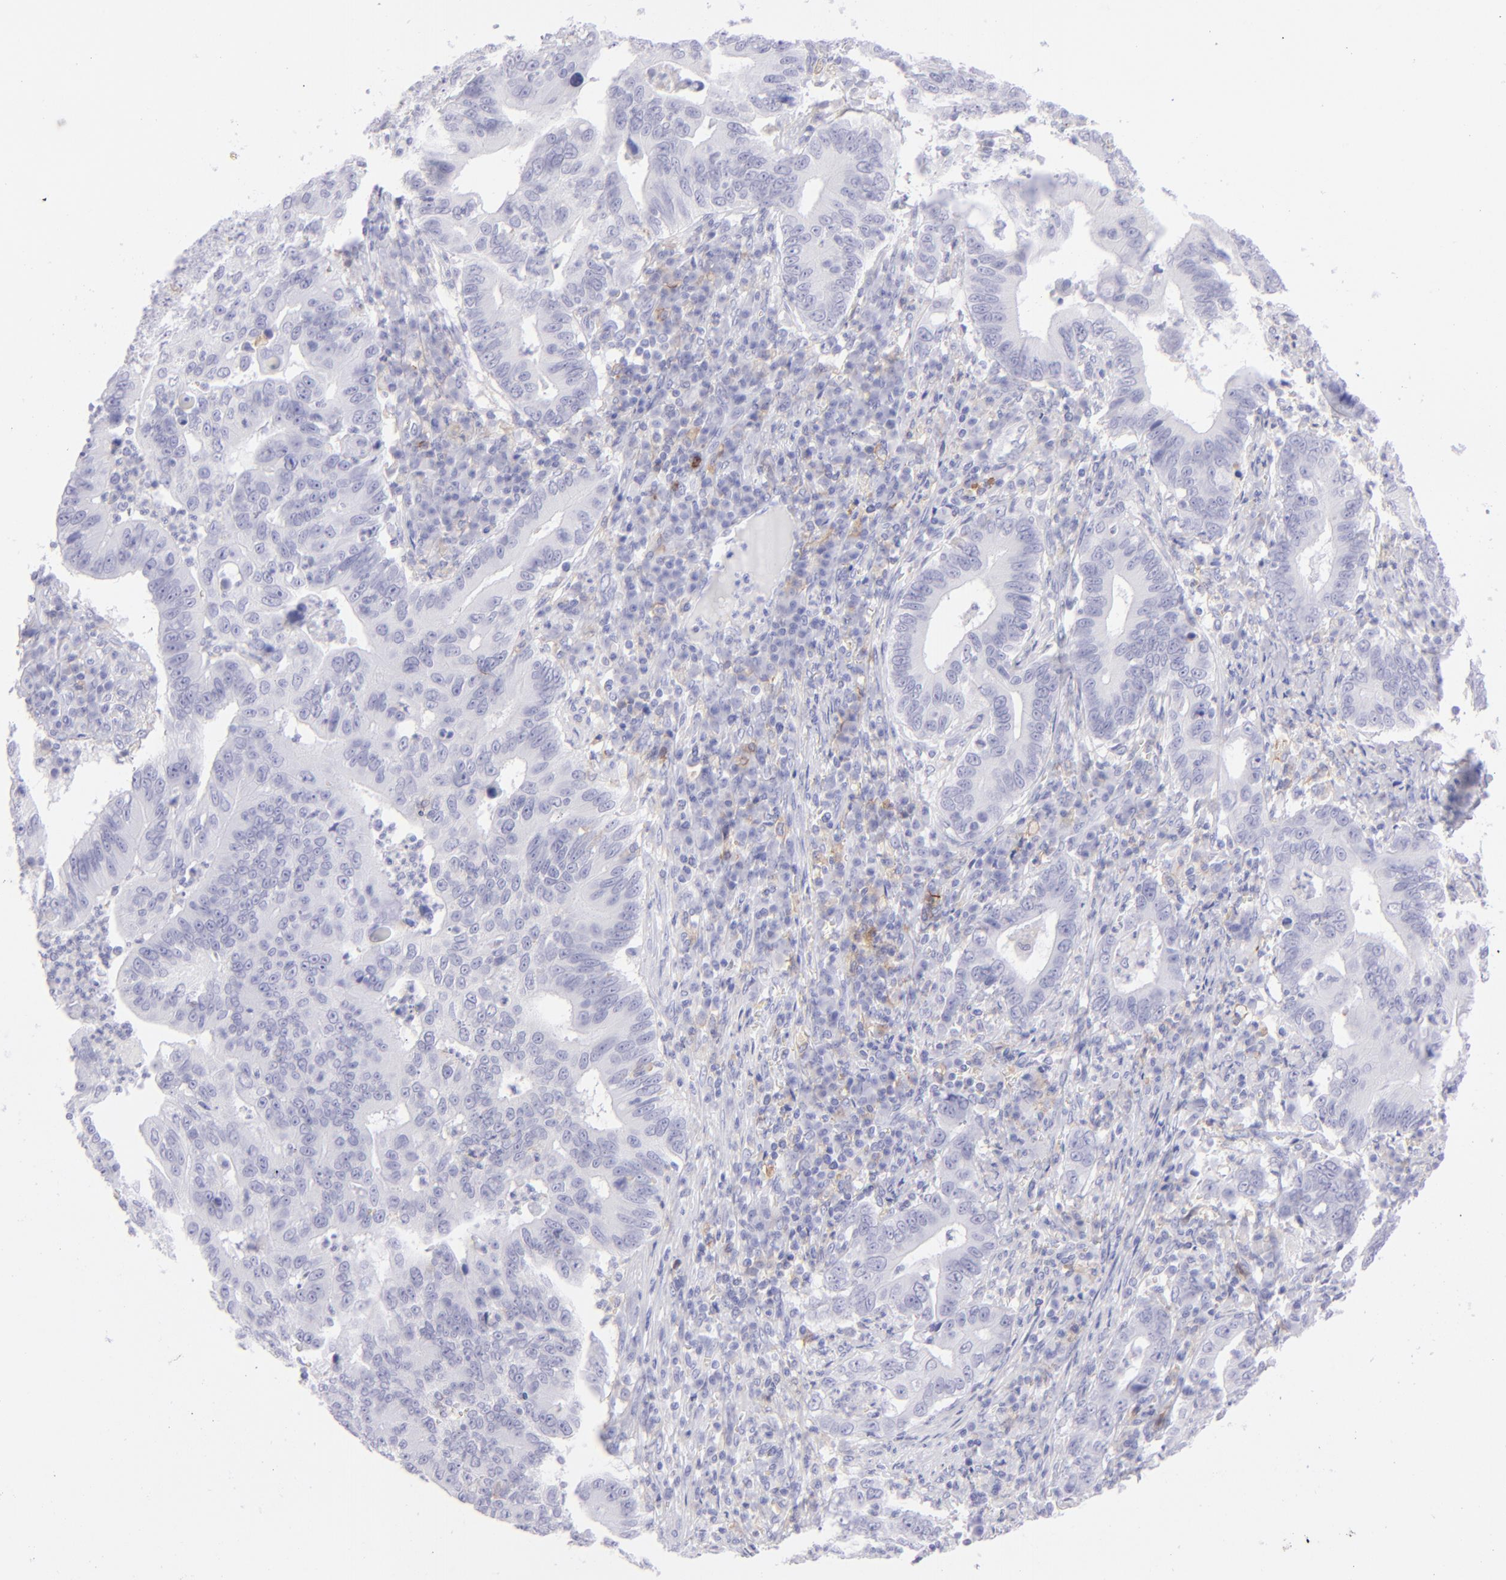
{"staining": {"intensity": "negative", "quantity": "none", "location": "none"}, "tissue": "stomach cancer", "cell_type": "Tumor cells", "image_type": "cancer", "snomed": [{"axis": "morphology", "description": "Adenocarcinoma, NOS"}, {"axis": "topography", "description": "Stomach, upper"}], "caption": "An IHC micrograph of stomach adenocarcinoma is shown. There is no staining in tumor cells of stomach adenocarcinoma.", "gene": "CD72", "patient": {"sex": "male", "age": 63}}